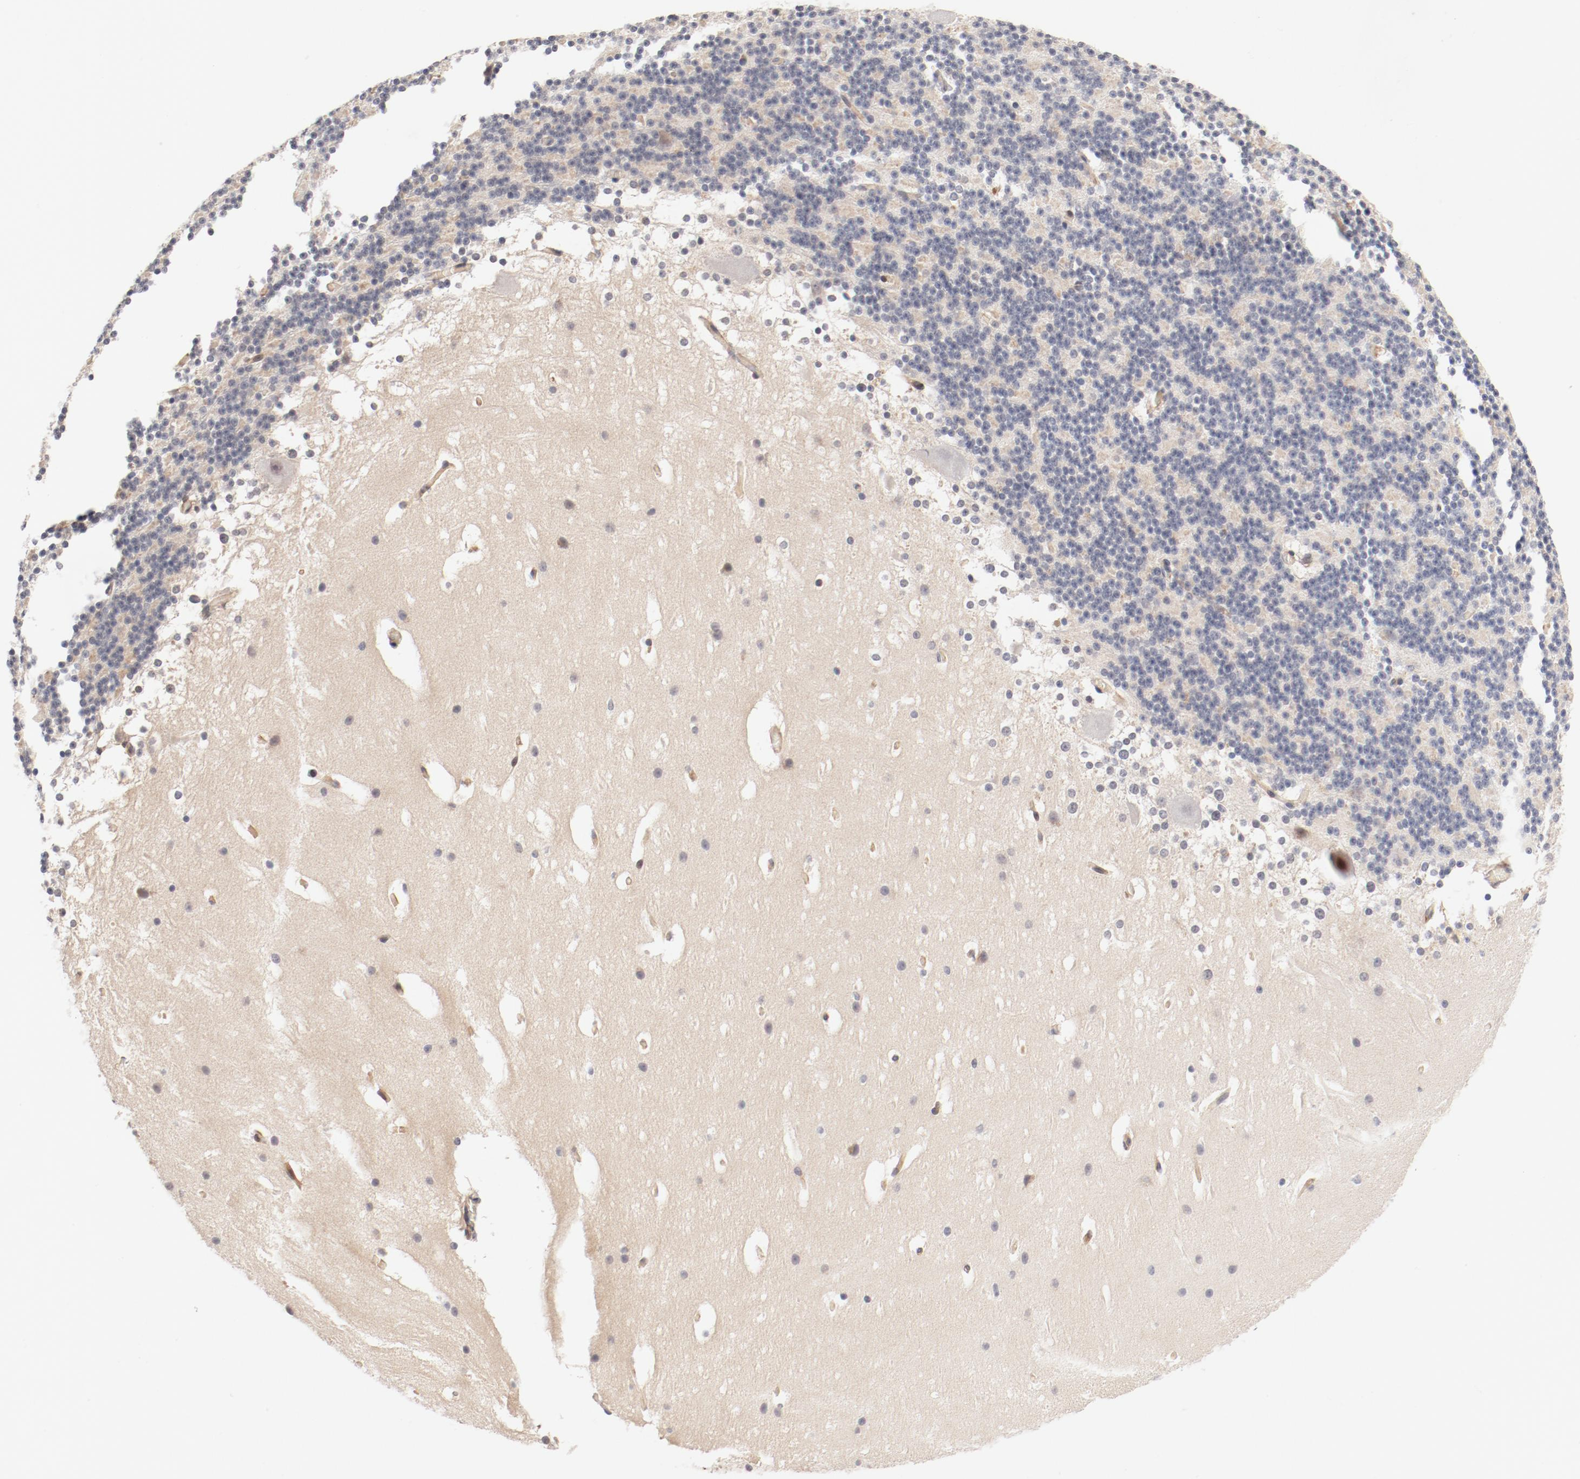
{"staining": {"intensity": "negative", "quantity": "none", "location": "none"}, "tissue": "cerebellum", "cell_type": "Cells in granular layer", "image_type": "normal", "snomed": [{"axis": "morphology", "description": "Normal tissue, NOS"}, {"axis": "topography", "description": "Cerebellum"}], "caption": "IHC micrograph of normal cerebellum: cerebellum stained with DAB reveals no significant protein positivity in cells in granular layer. (Stains: DAB IHC with hematoxylin counter stain, Microscopy: brightfield microscopy at high magnification).", "gene": "ZNF267", "patient": {"sex": "female", "age": 19}}